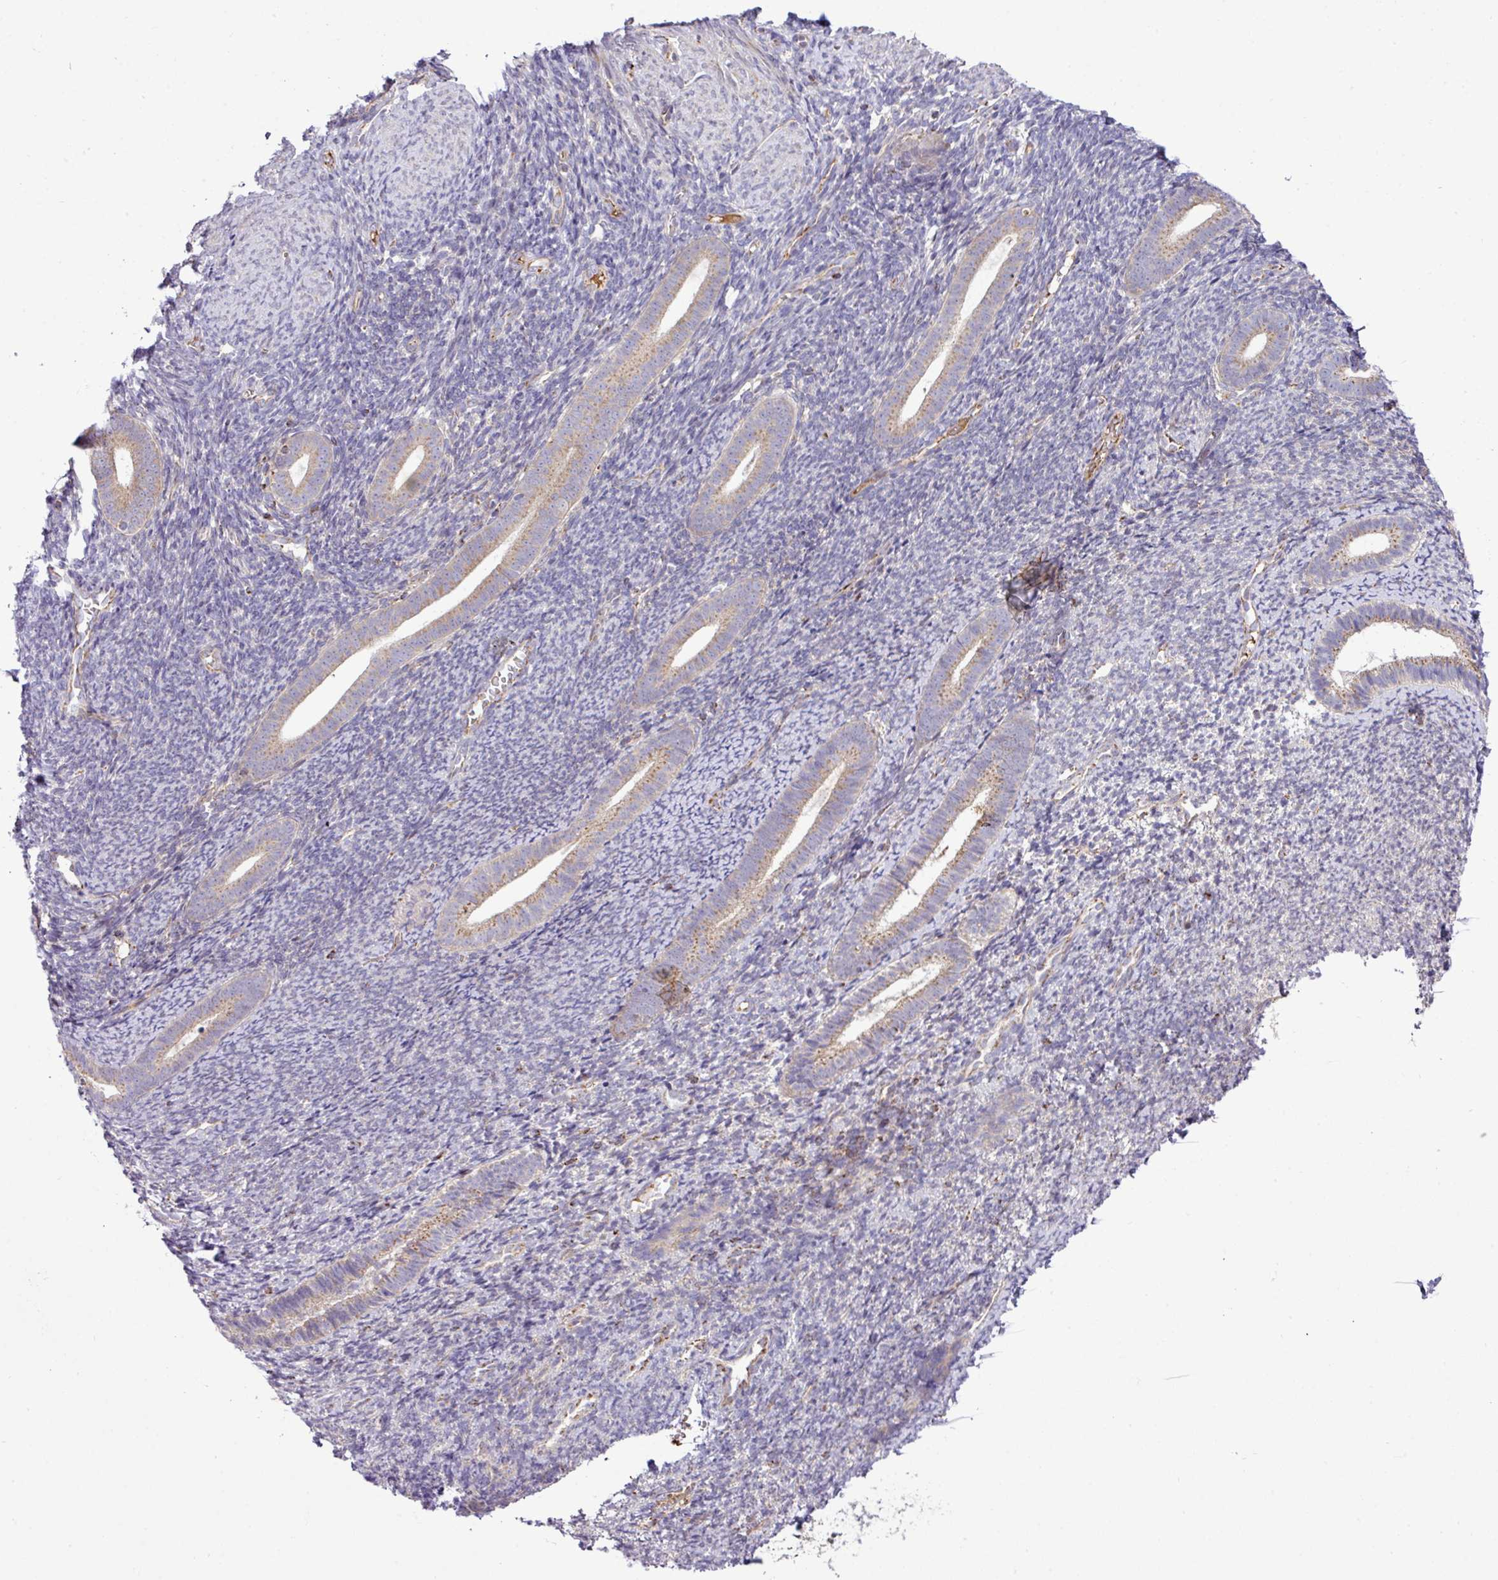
{"staining": {"intensity": "moderate", "quantity": "<25%", "location": "cytoplasmic/membranous"}, "tissue": "endometrium", "cell_type": "Cells in endometrial stroma", "image_type": "normal", "snomed": [{"axis": "morphology", "description": "Normal tissue, NOS"}, {"axis": "topography", "description": "Endometrium"}], "caption": "Human endometrium stained with a brown dye shows moderate cytoplasmic/membranous positive expression in approximately <25% of cells in endometrial stroma.", "gene": "ZNF569", "patient": {"sex": "female", "age": 39}}